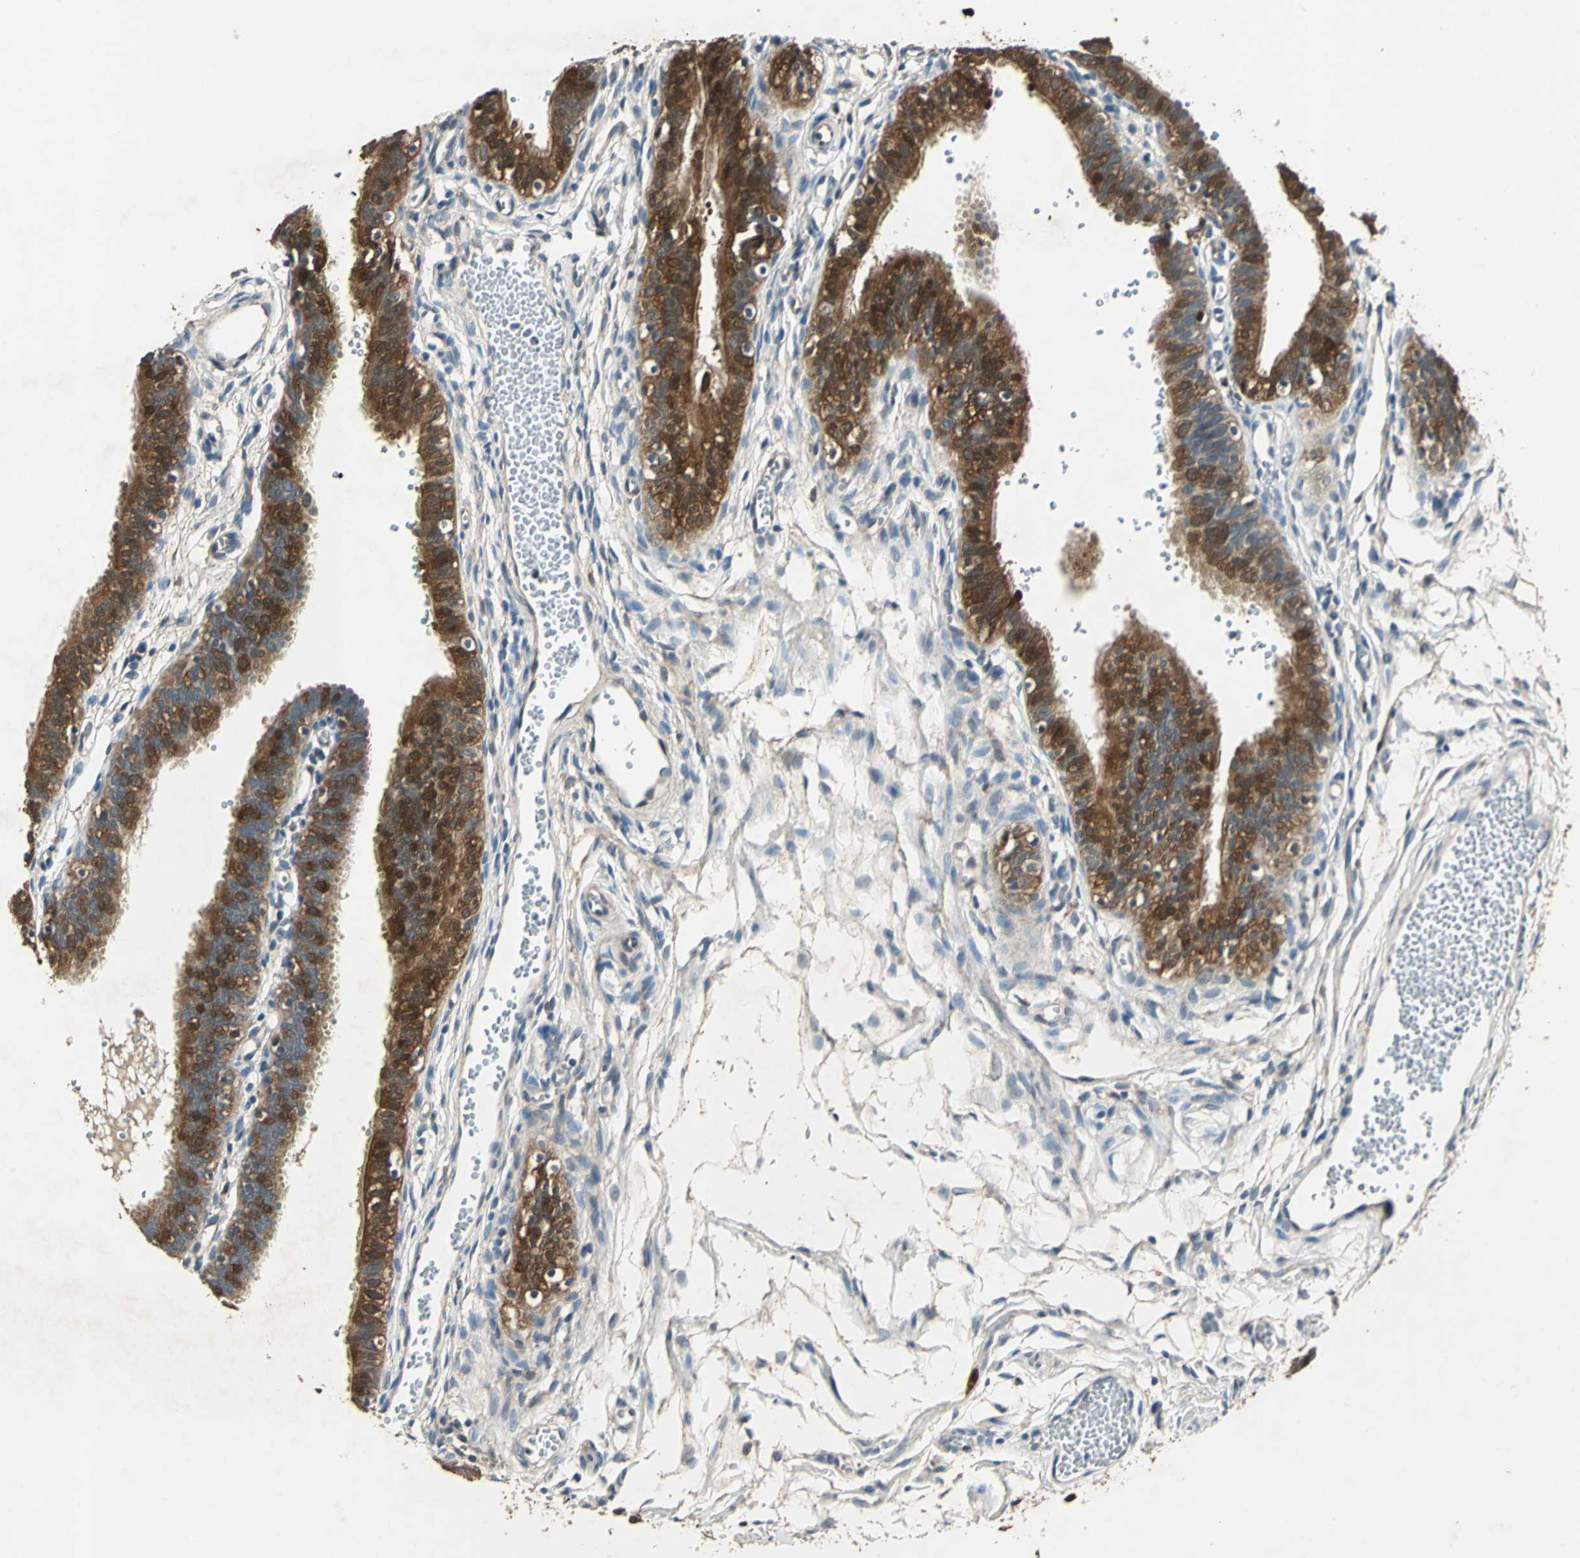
{"staining": {"intensity": "strong", "quantity": ">75%", "location": "cytoplasmic/membranous,nuclear"}, "tissue": "fallopian tube", "cell_type": "Glandular cells", "image_type": "normal", "snomed": [{"axis": "morphology", "description": "Normal tissue, NOS"}, {"axis": "topography", "description": "Fallopian tube"}, {"axis": "topography", "description": "Placenta"}], "caption": "Approximately >75% of glandular cells in unremarkable human fallopian tube reveal strong cytoplasmic/membranous,nuclear protein expression as visualized by brown immunohistochemical staining.", "gene": "RRM2B", "patient": {"sex": "female", "age": 34}}